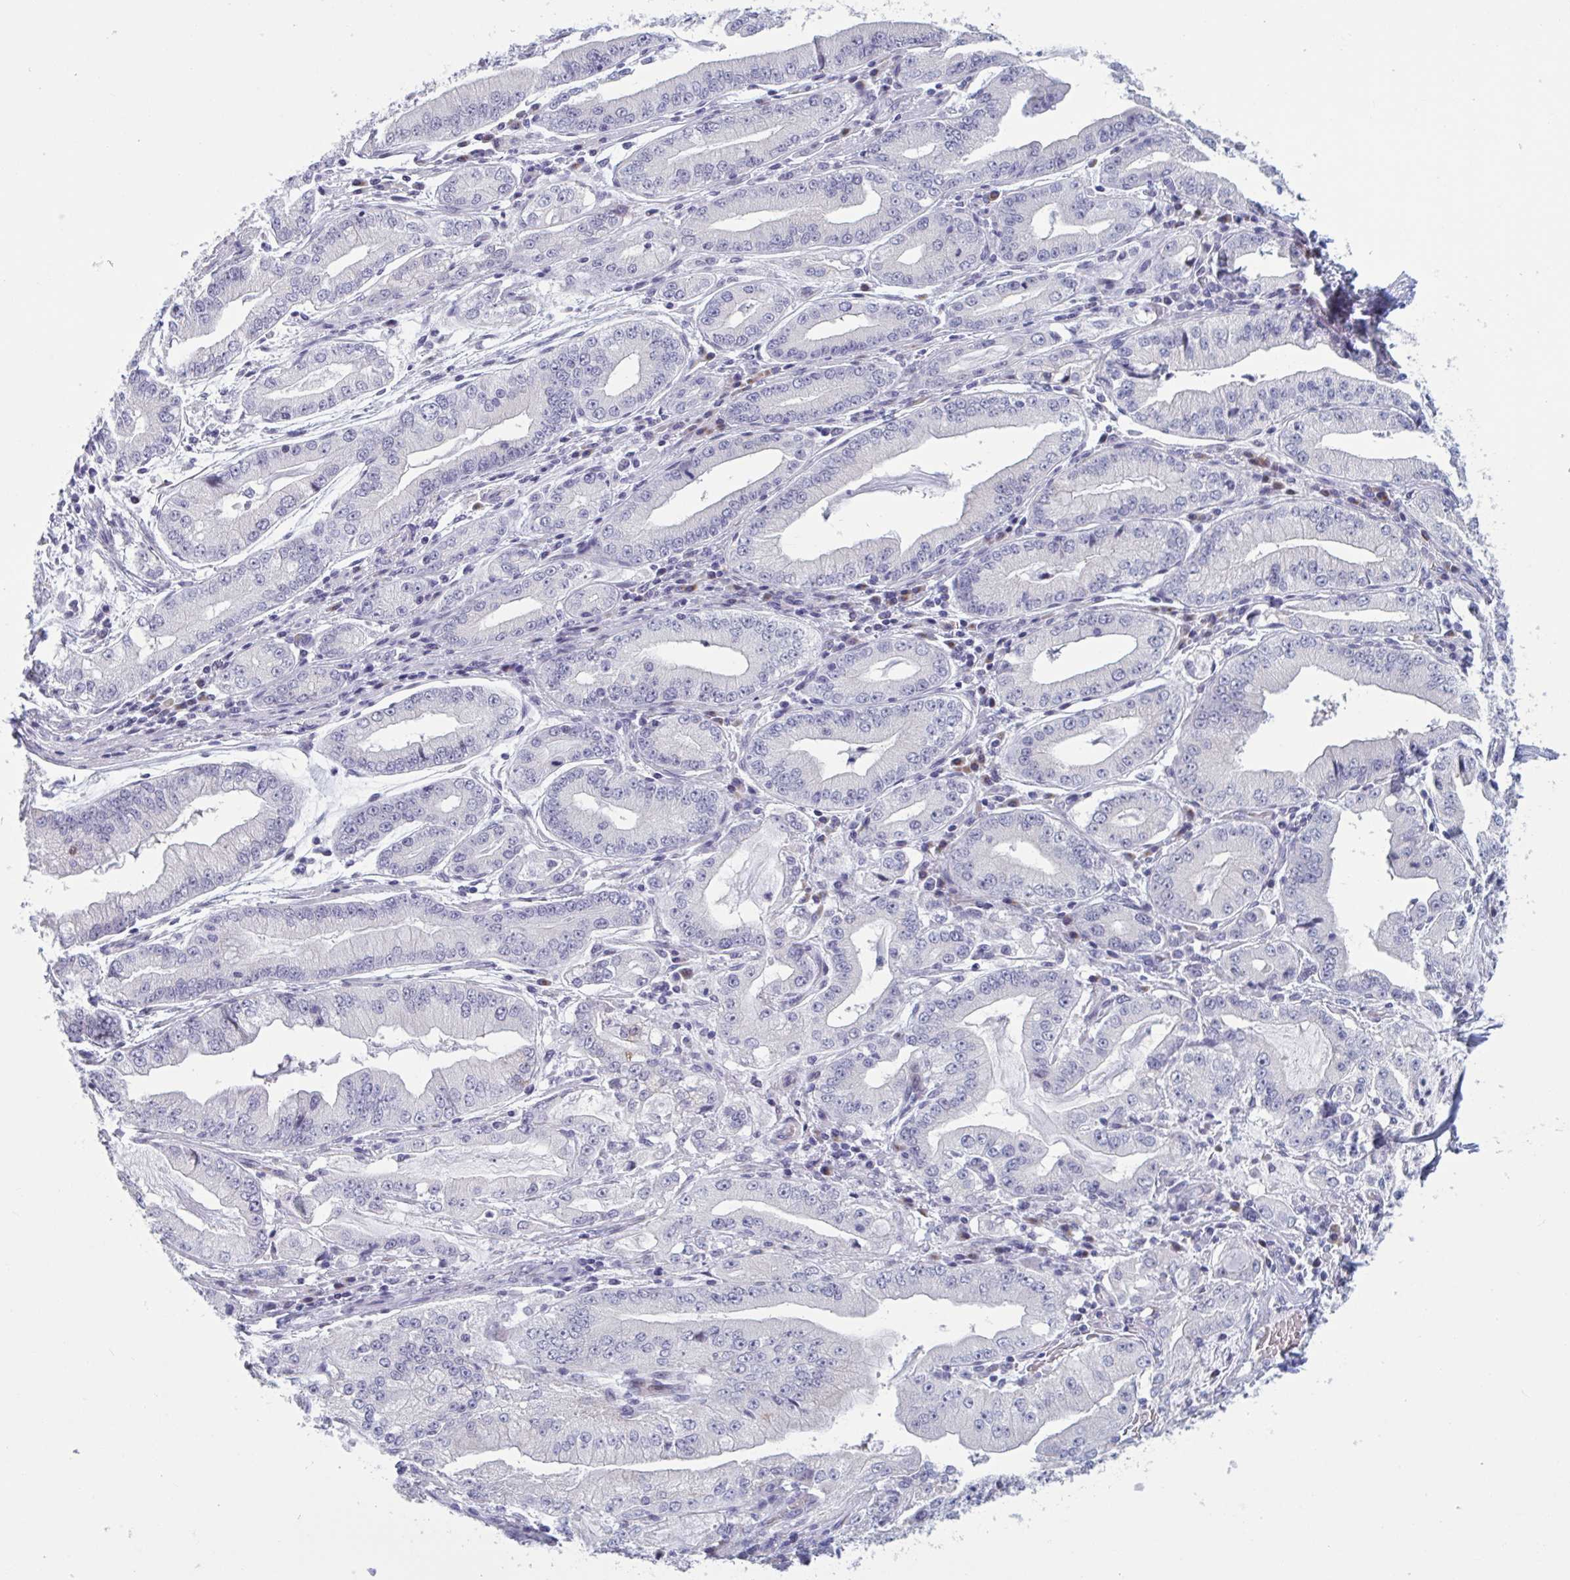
{"staining": {"intensity": "negative", "quantity": "none", "location": "none"}, "tissue": "stomach cancer", "cell_type": "Tumor cells", "image_type": "cancer", "snomed": [{"axis": "morphology", "description": "Adenocarcinoma, NOS"}, {"axis": "topography", "description": "Stomach, upper"}], "caption": "This is an immunohistochemistry micrograph of human stomach cancer. There is no positivity in tumor cells.", "gene": "HSD11B2", "patient": {"sex": "female", "age": 74}}